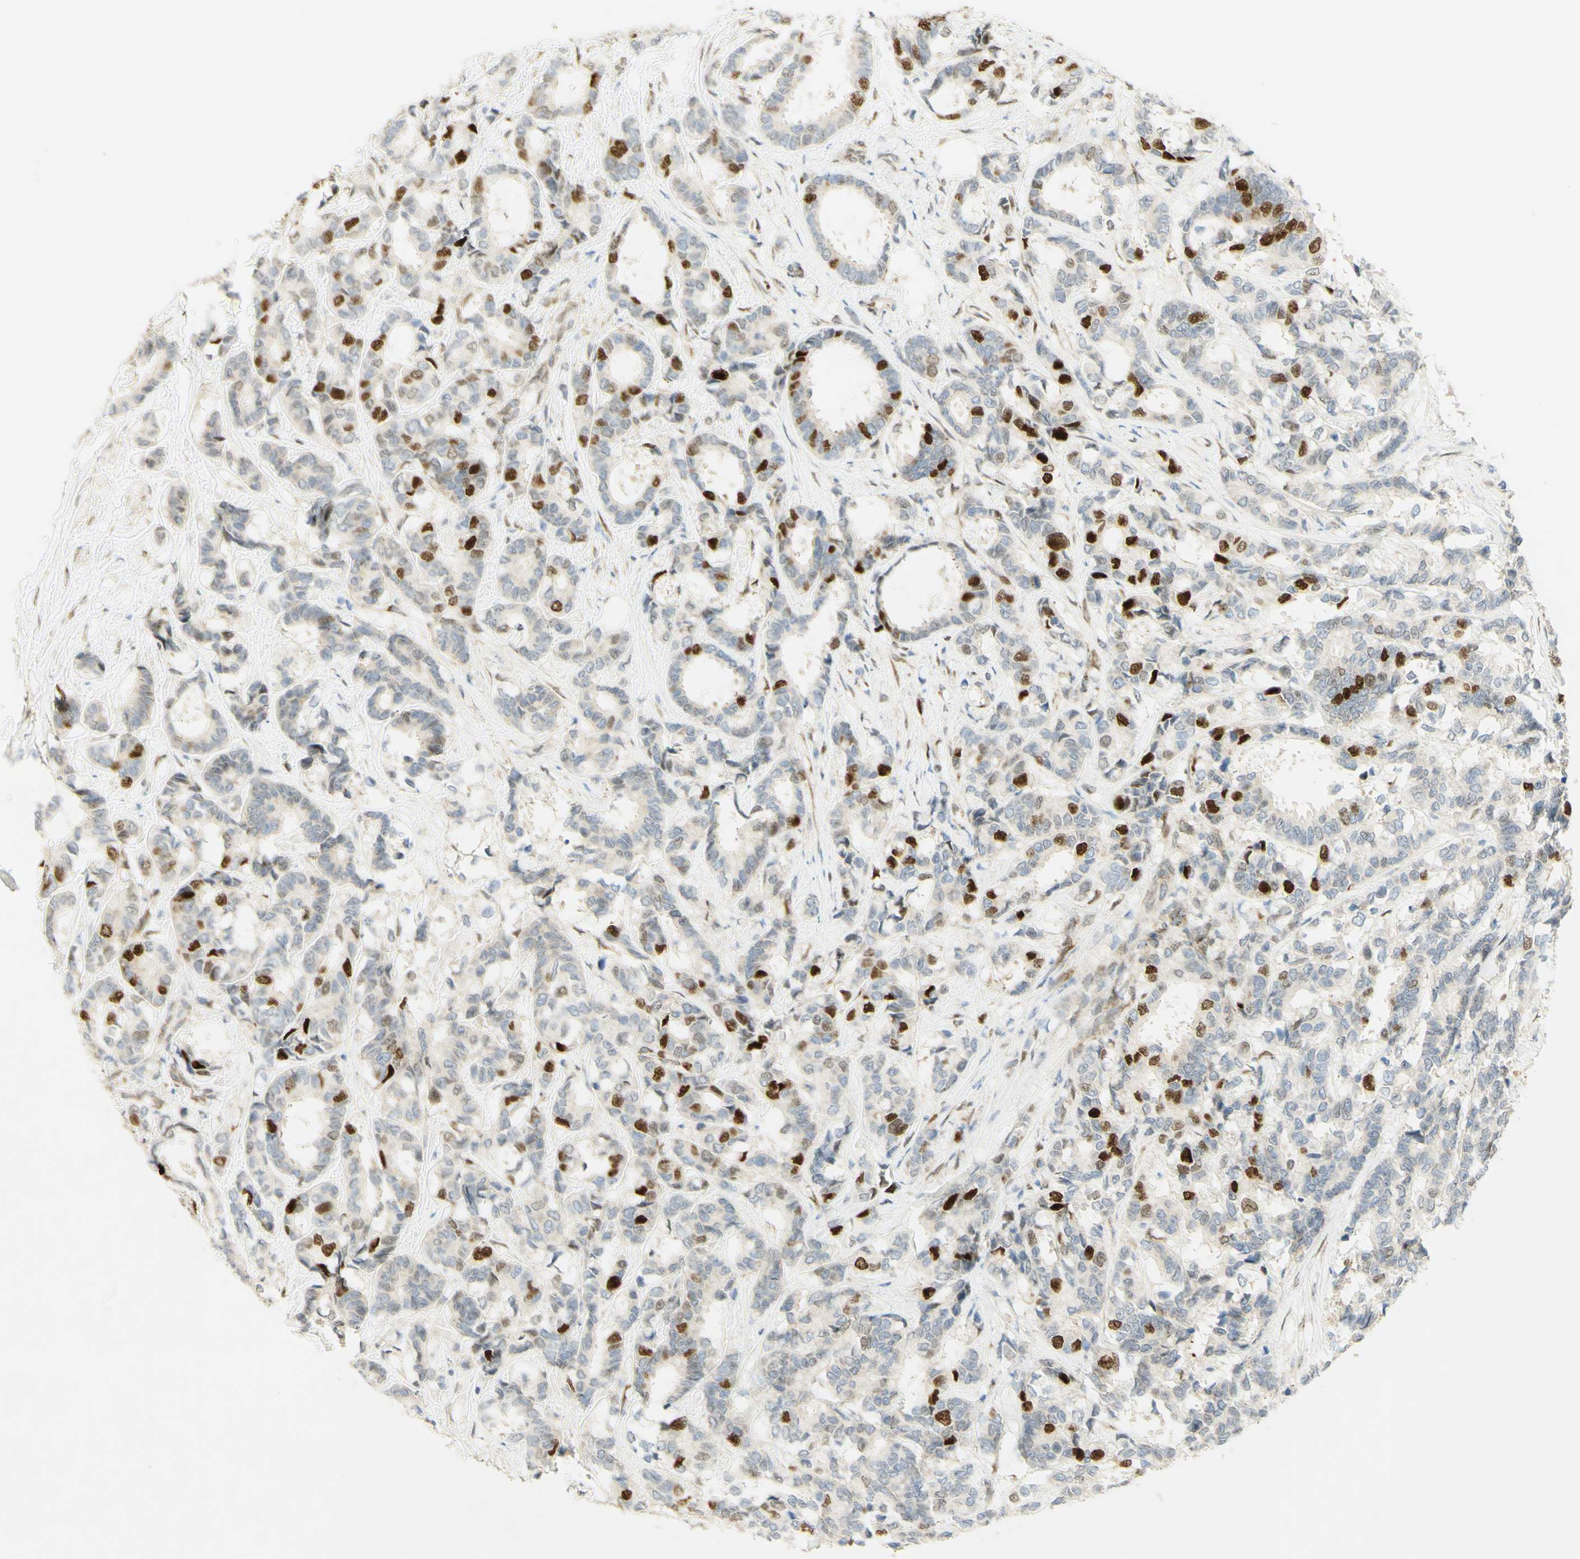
{"staining": {"intensity": "strong", "quantity": "<25%", "location": "nuclear"}, "tissue": "breast cancer", "cell_type": "Tumor cells", "image_type": "cancer", "snomed": [{"axis": "morphology", "description": "Duct carcinoma"}, {"axis": "topography", "description": "Breast"}], "caption": "A brown stain shows strong nuclear staining of a protein in human breast infiltrating ductal carcinoma tumor cells.", "gene": "E2F1", "patient": {"sex": "female", "age": 87}}